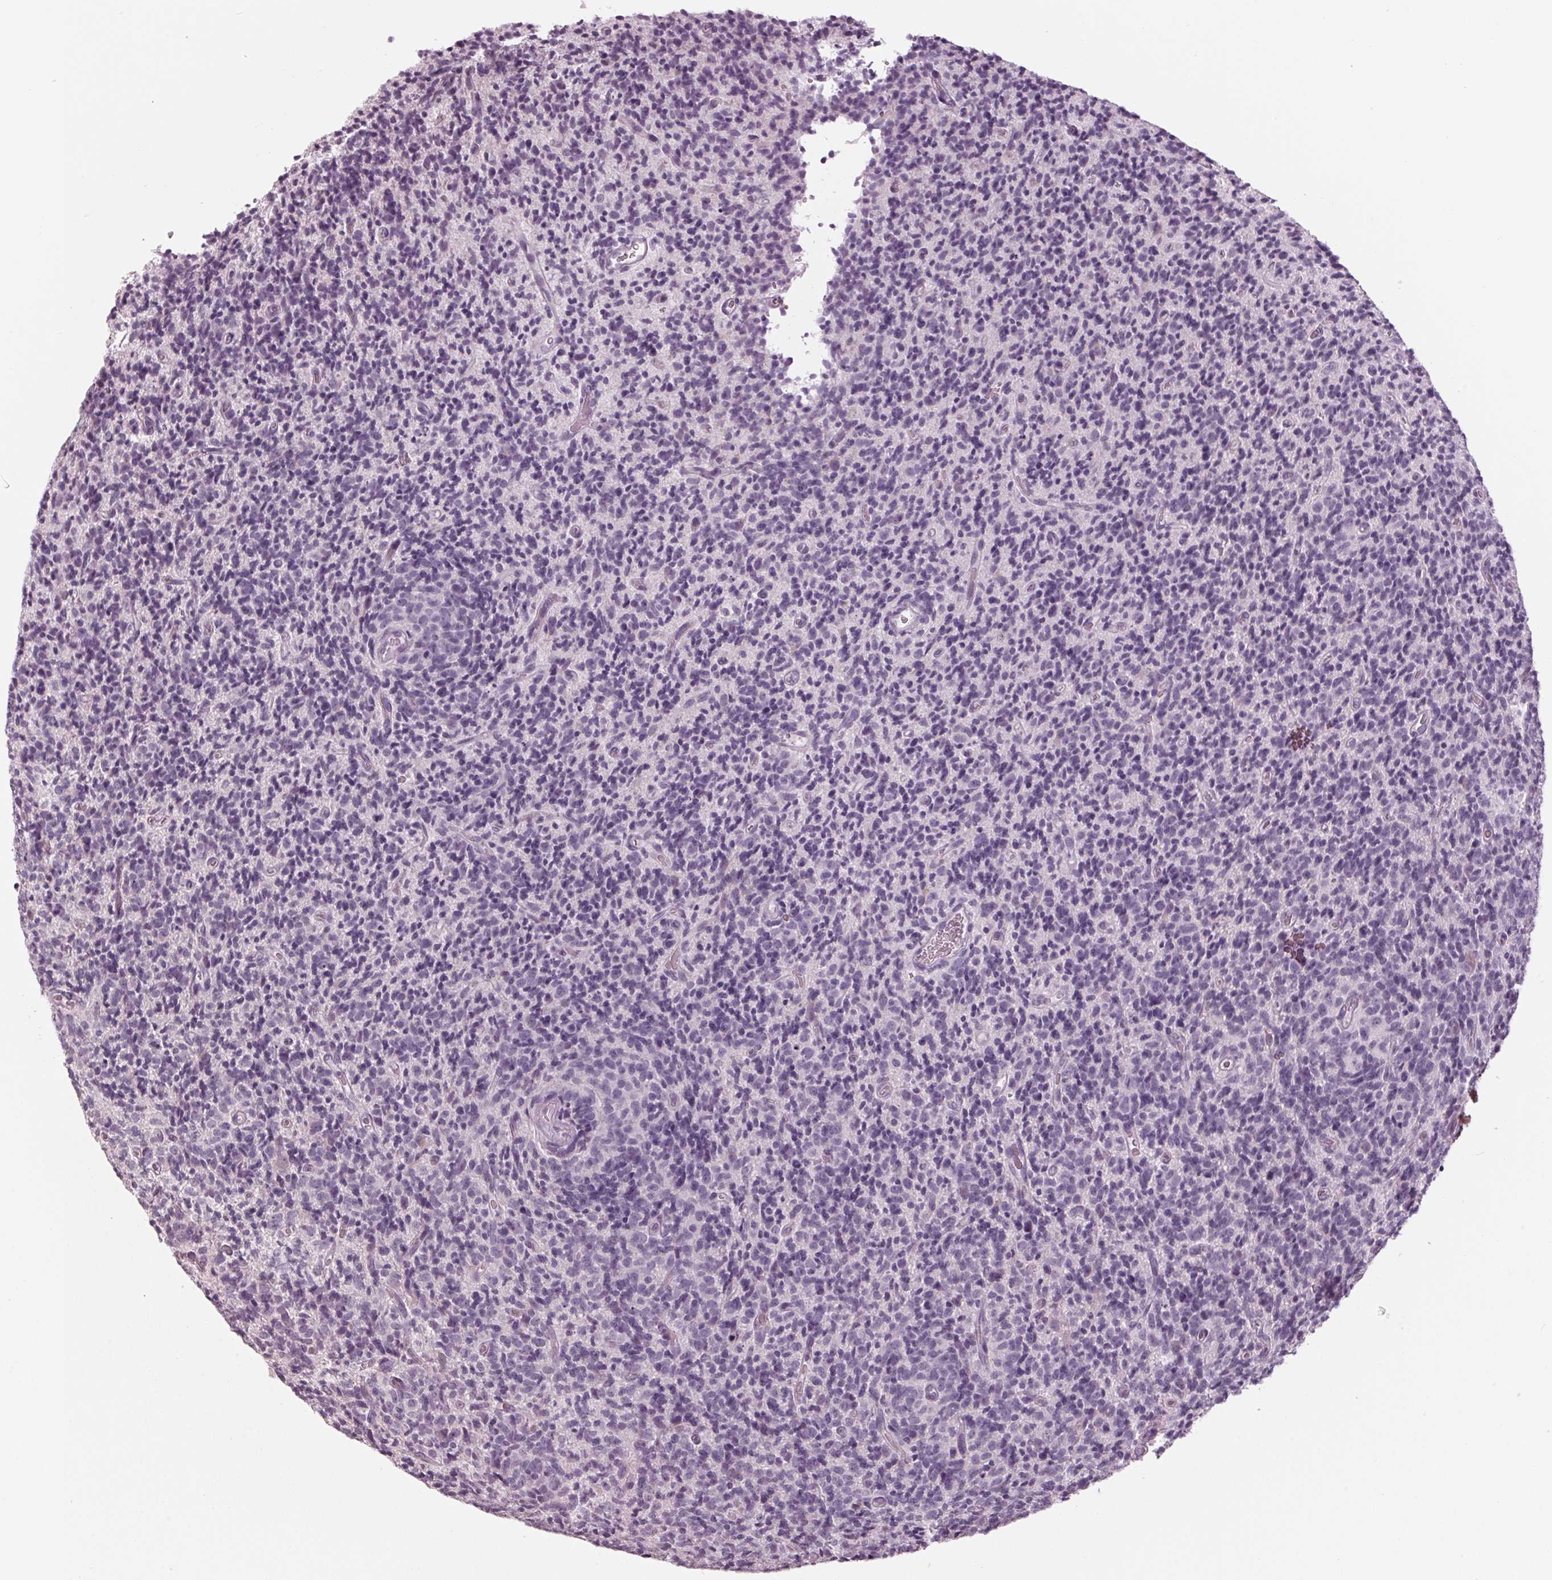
{"staining": {"intensity": "negative", "quantity": "none", "location": "none"}, "tissue": "glioma", "cell_type": "Tumor cells", "image_type": "cancer", "snomed": [{"axis": "morphology", "description": "Glioma, malignant, High grade"}, {"axis": "topography", "description": "Brain"}], "caption": "Immunohistochemistry (IHC) image of glioma stained for a protein (brown), which shows no expression in tumor cells.", "gene": "TNNC2", "patient": {"sex": "male", "age": 76}}